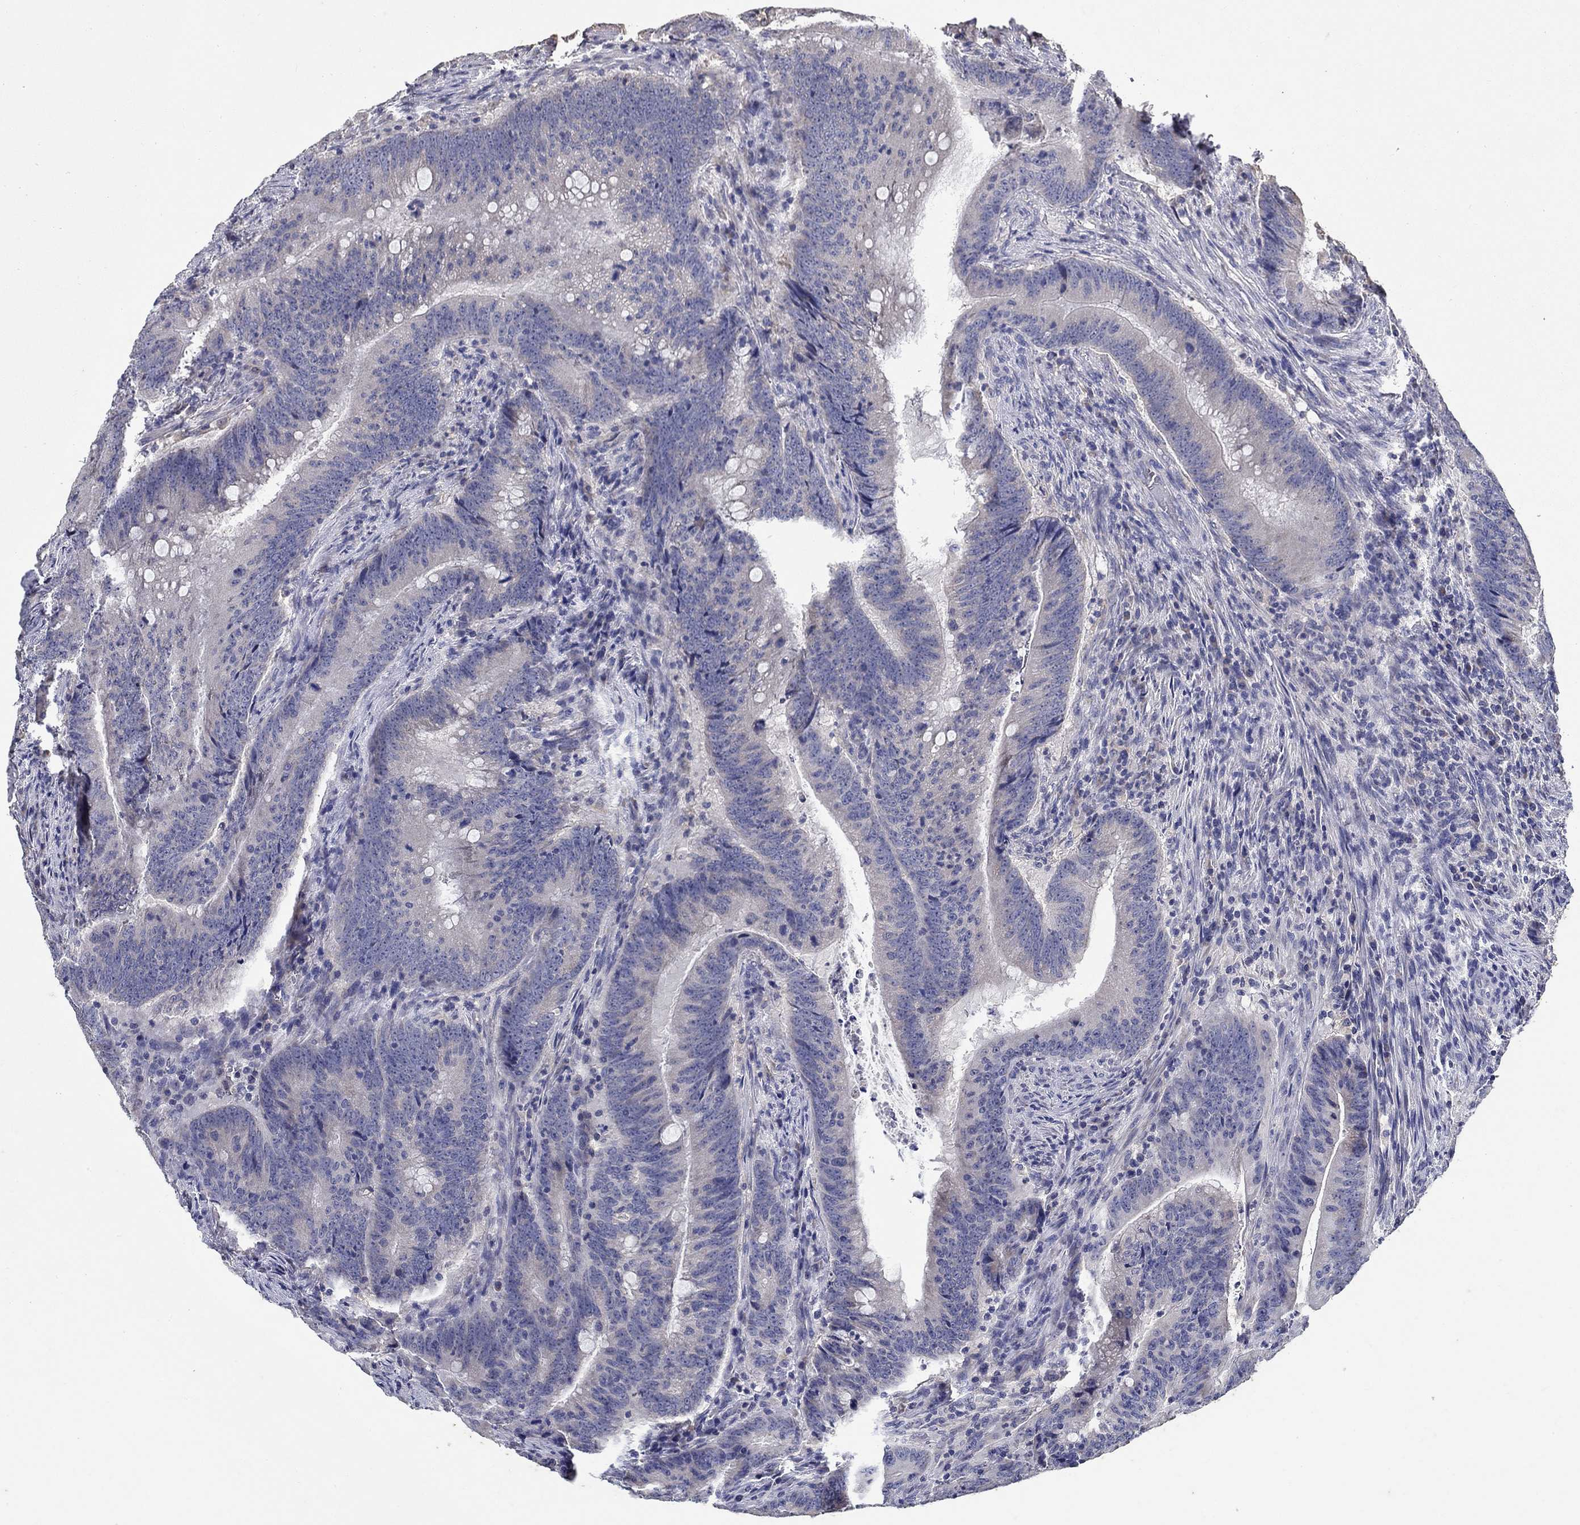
{"staining": {"intensity": "negative", "quantity": "none", "location": "none"}, "tissue": "colorectal cancer", "cell_type": "Tumor cells", "image_type": "cancer", "snomed": [{"axis": "morphology", "description": "Adenocarcinoma, NOS"}, {"axis": "topography", "description": "Colon"}], "caption": "Photomicrograph shows no protein expression in tumor cells of colorectal cancer tissue.", "gene": "PROZ", "patient": {"sex": "female", "age": 87}}